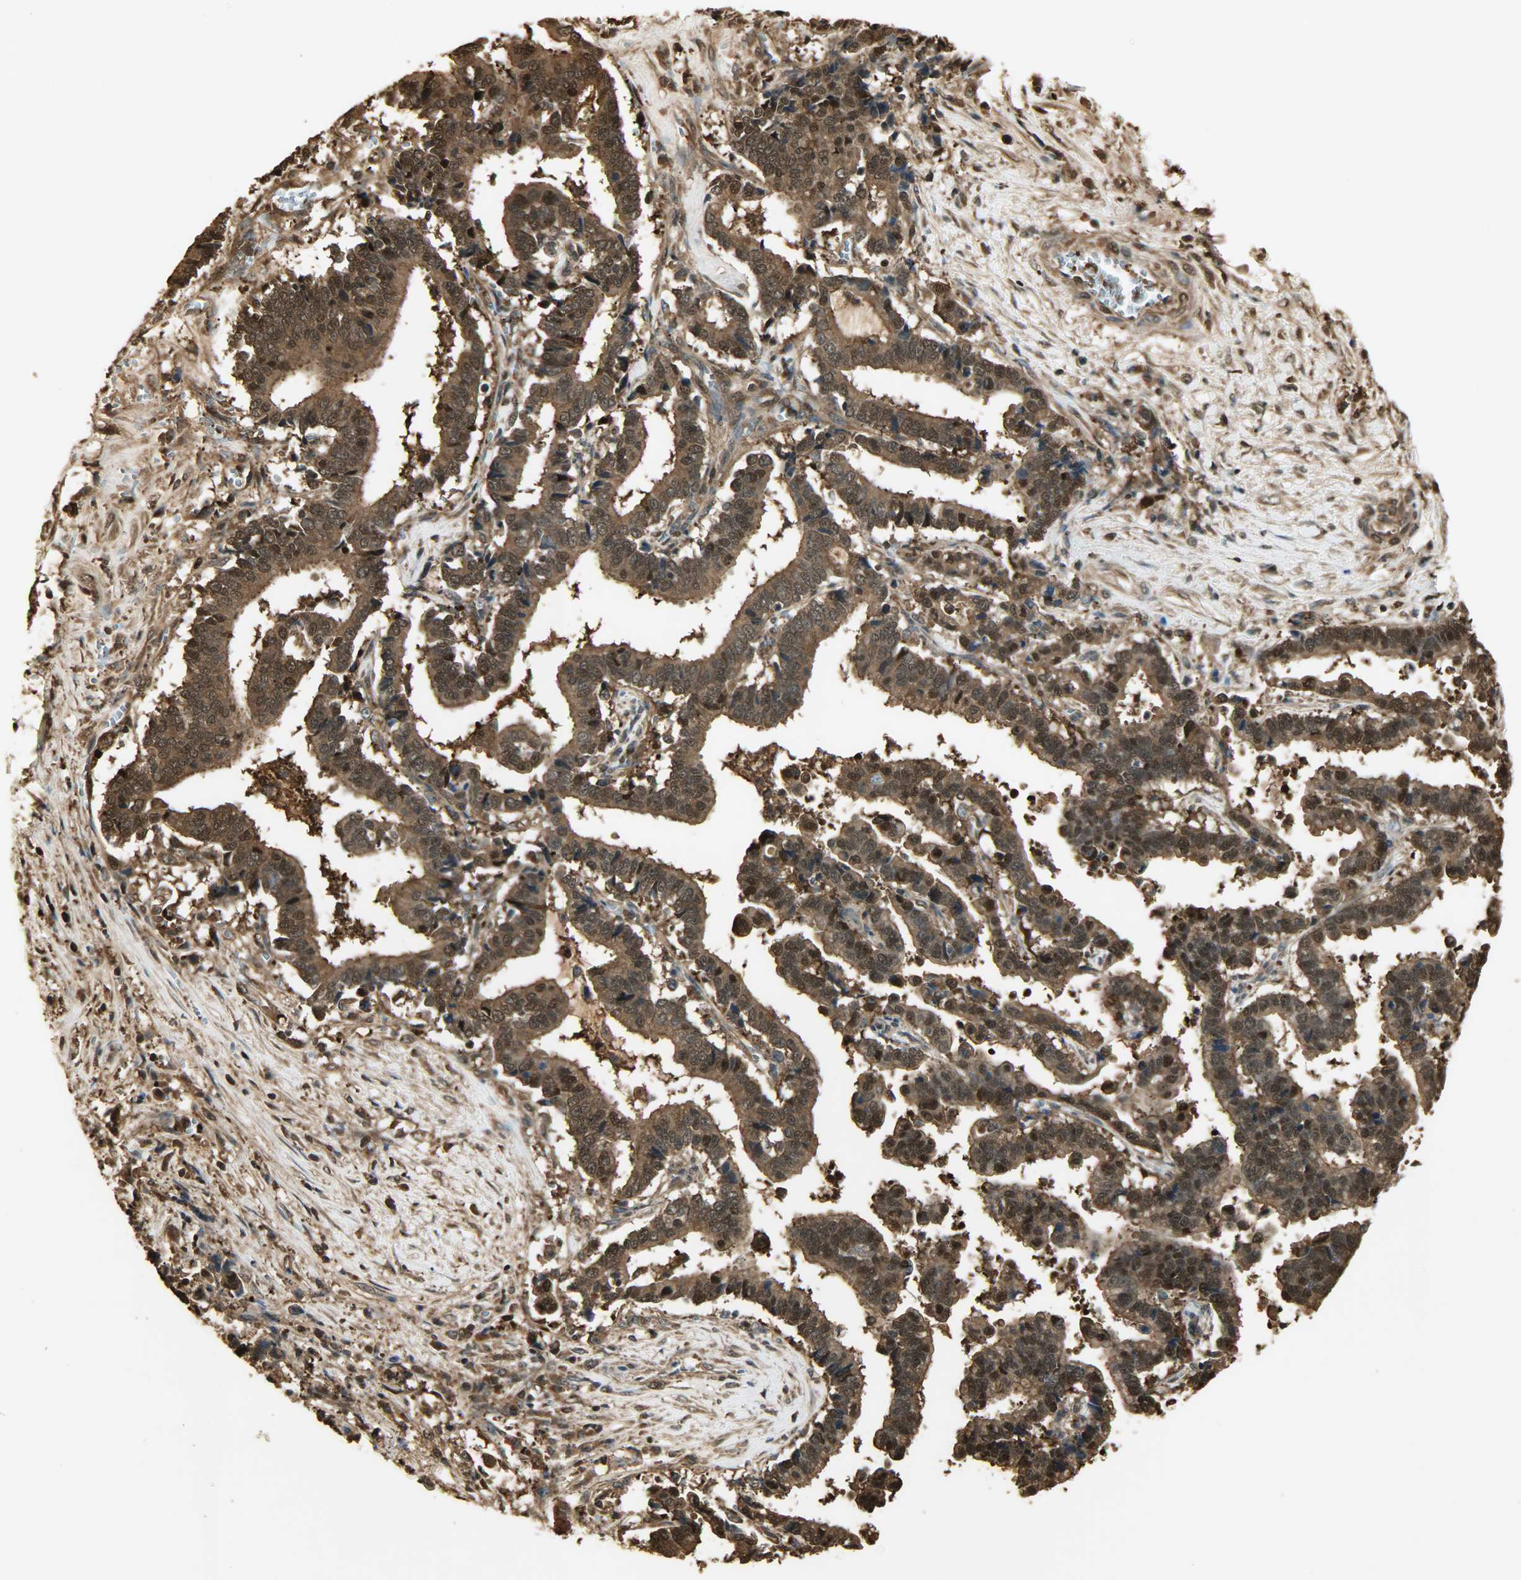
{"staining": {"intensity": "strong", "quantity": ">75%", "location": "cytoplasmic/membranous,nuclear"}, "tissue": "liver cancer", "cell_type": "Tumor cells", "image_type": "cancer", "snomed": [{"axis": "morphology", "description": "Cholangiocarcinoma"}, {"axis": "topography", "description": "Liver"}], "caption": "An image of liver cancer stained for a protein reveals strong cytoplasmic/membranous and nuclear brown staining in tumor cells.", "gene": "YWHAZ", "patient": {"sex": "male", "age": 57}}